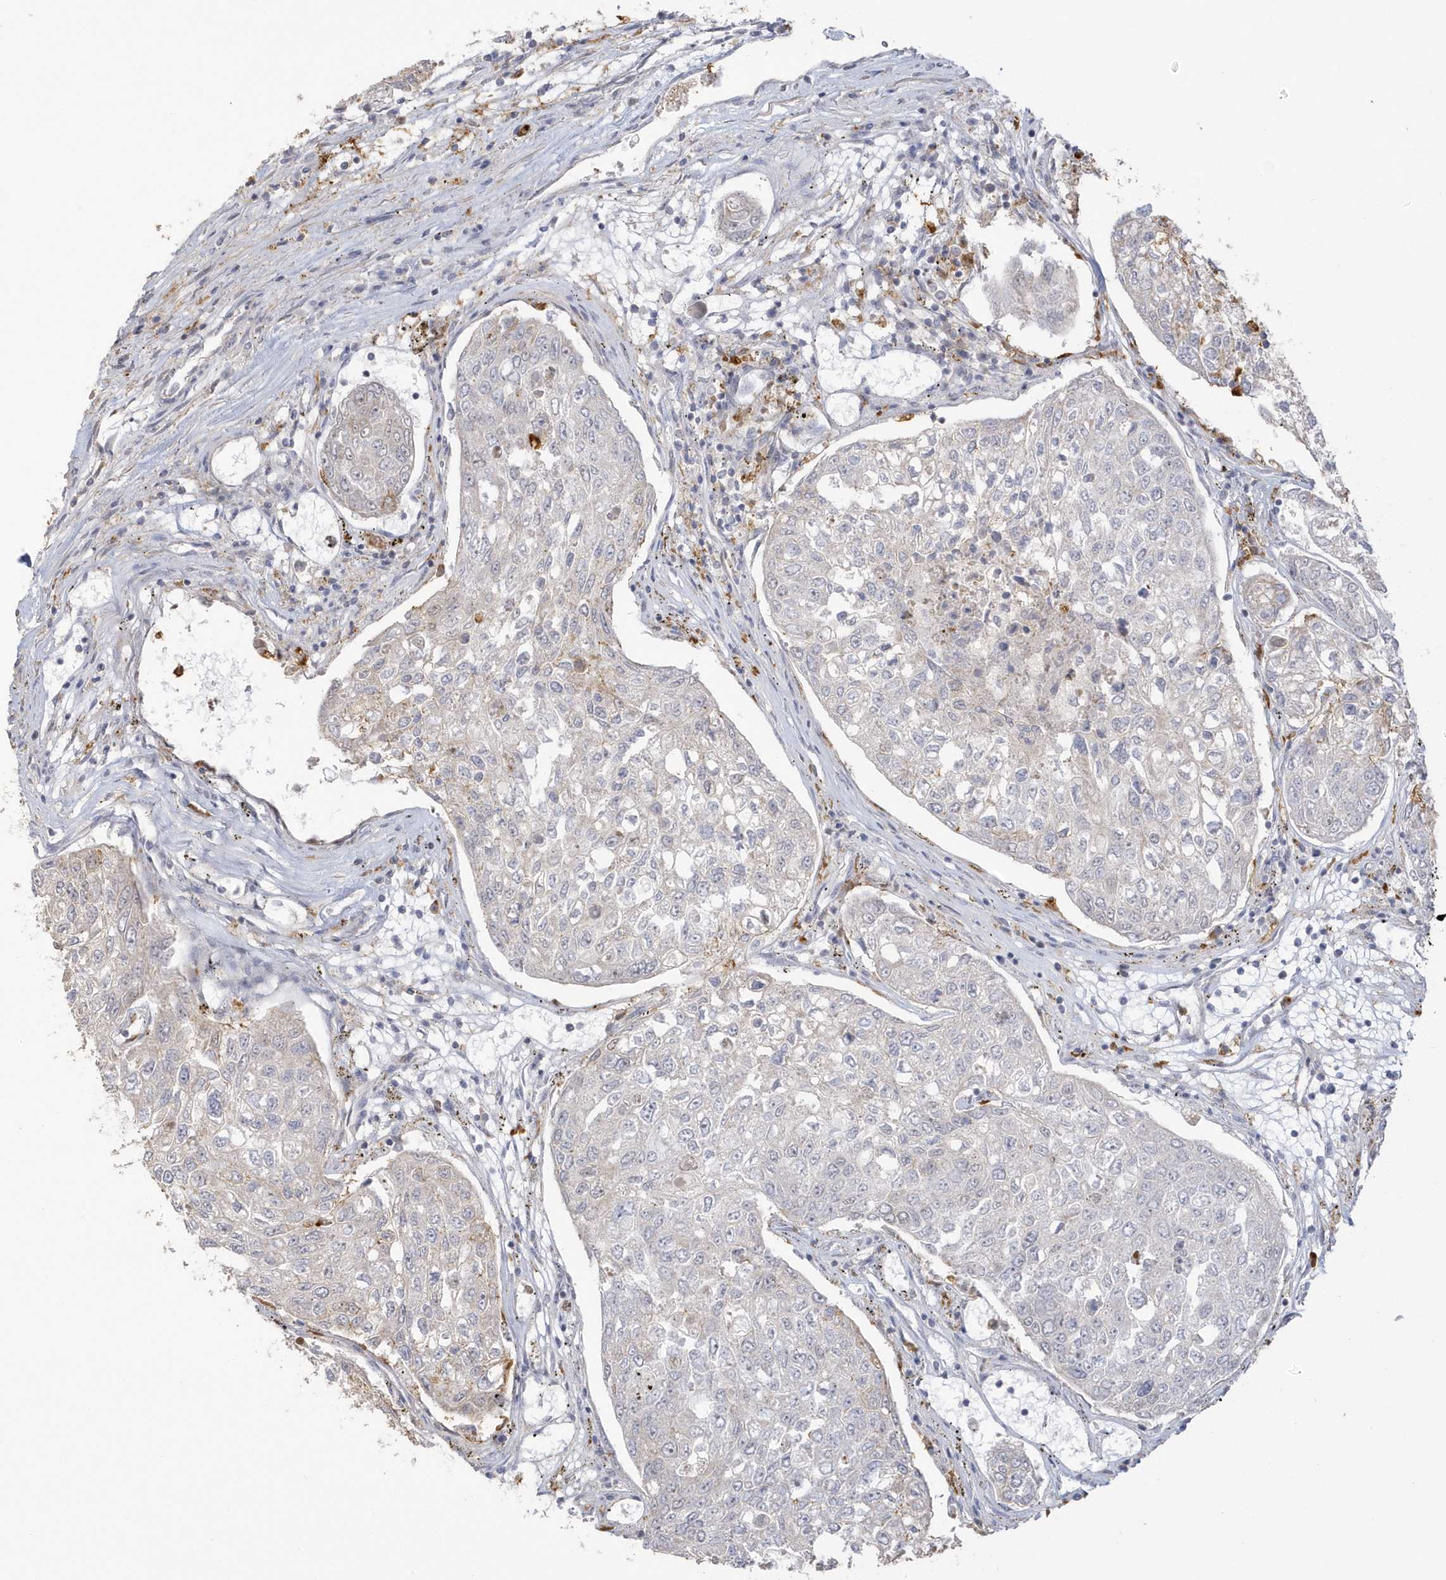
{"staining": {"intensity": "negative", "quantity": "none", "location": "none"}, "tissue": "urothelial cancer", "cell_type": "Tumor cells", "image_type": "cancer", "snomed": [{"axis": "morphology", "description": "Urothelial carcinoma, High grade"}, {"axis": "topography", "description": "Lymph node"}, {"axis": "topography", "description": "Urinary bladder"}], "caption": "Tumor cells are negative for brown protein staining in urothelial carcinoma (high-grade). The staining was performed using DAB (3,3'-diaminobenzidine) to visualize the protein expression in brown, while the nuclei were stained in blue with hematoxylin (Magnification: 20x).", "gene": "NAF1", "patient": {"sex": "male", "age": 51}}